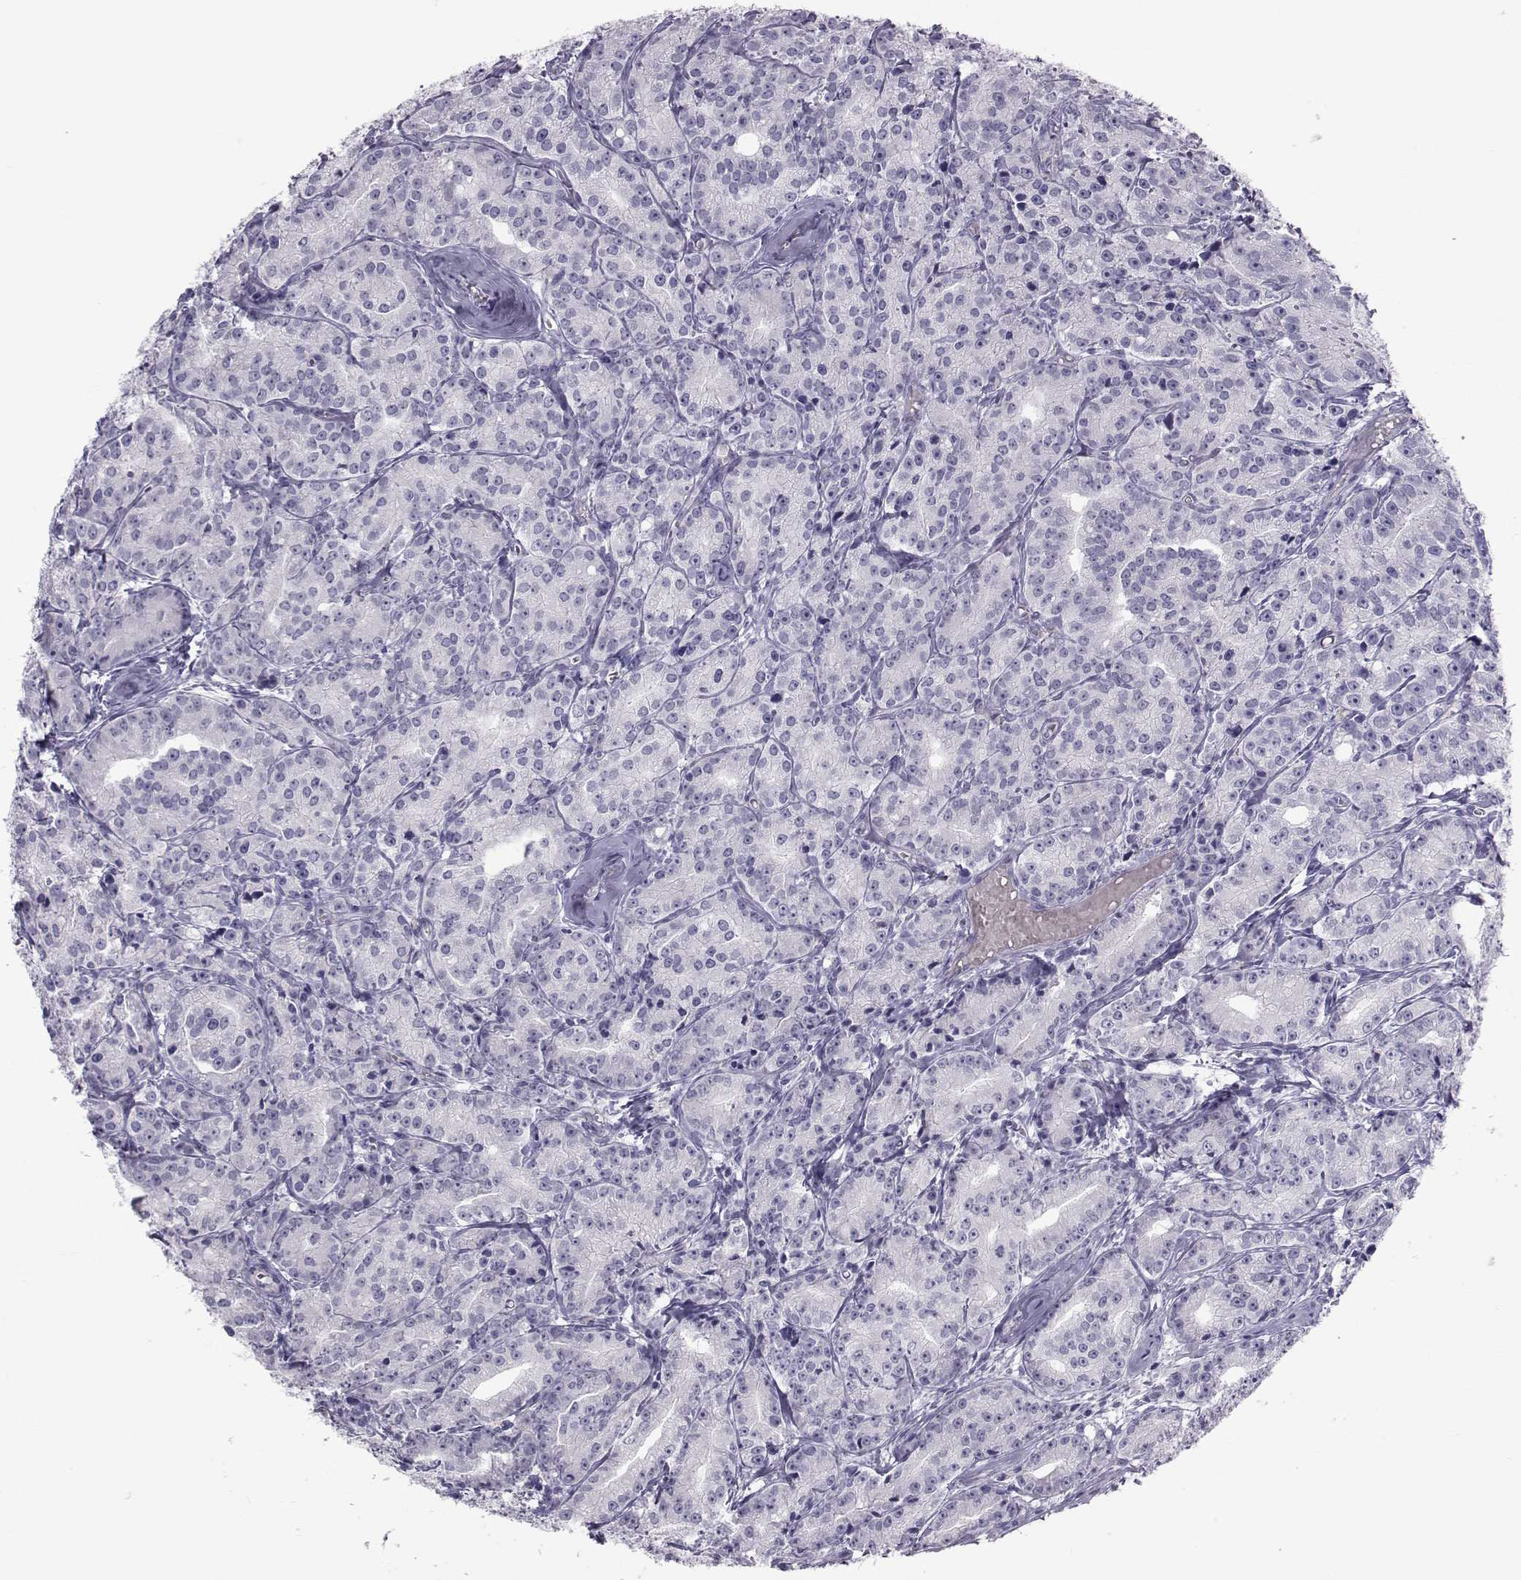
{"staining": {"intensity": "negative", "quantity": "none", "location": "none"}, "tissue": "prostate cancer", "cell_type": "Tumor cells", "image_type": "cancer", "snomed": [{"axis": "morphology", "description": "Adenocarcinoma, Medium grade"}, {"axis": "topography", "description": "Prostate"}], "caption": "There is no significant positivity in tumor cells of prostate cancer.", "gene": "GARIN3", "patient": {"sex": "male", "age": 74}}